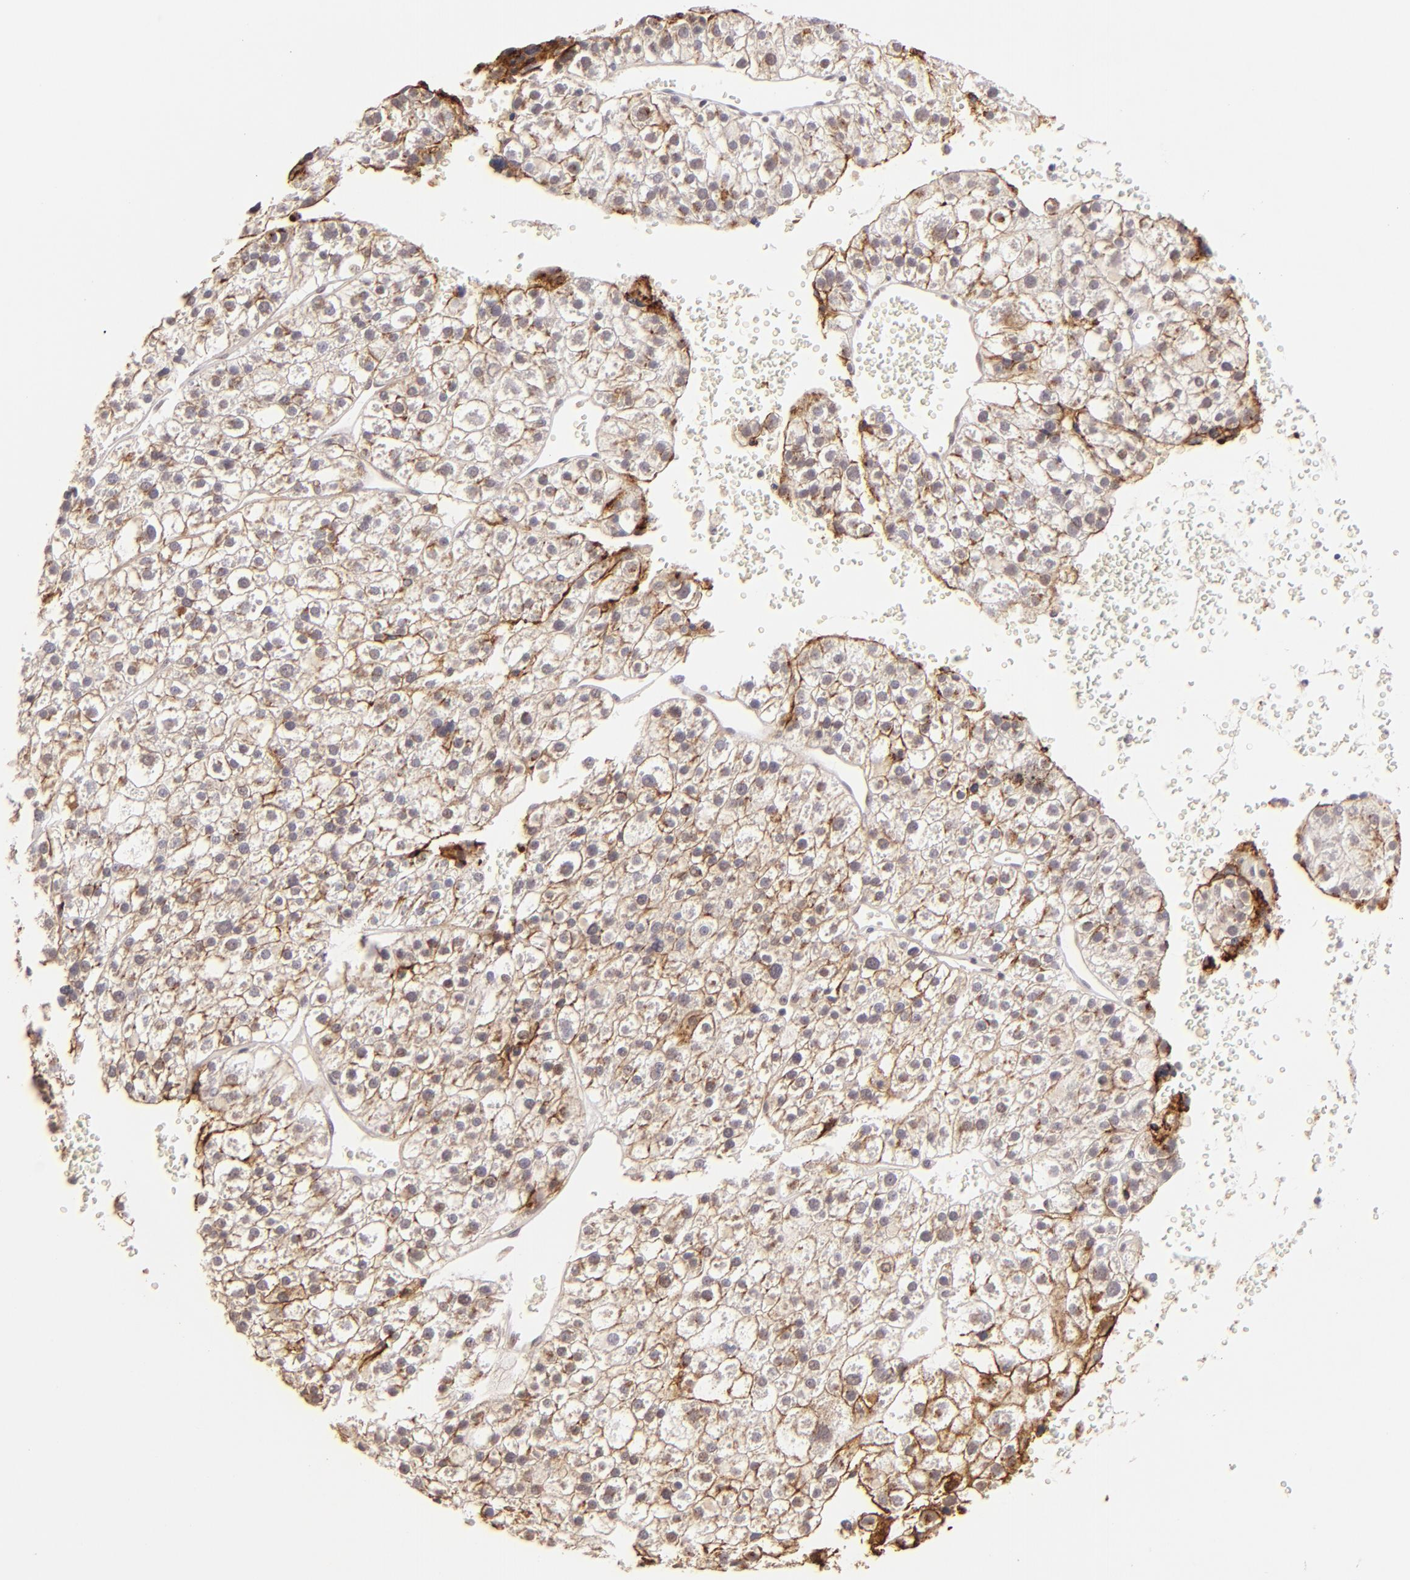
{"staining": {"intensity": "weak", "quantity": ">75%", "location": "cytoplasmic/membranous"}, "tissue": "liver cancer", "cell_type": "Tumor cells", "image_type": "cancer", "snomed": [{"axis": "morphology", "description": "Carcinoma, Hepatocellular, NOS"}, {"axis": "topography", "description": "Liver"}], "caption": "The immunohistochemical stain shows weak cytoplasmic/membranous expression in tumor cells of liver cancer tissue.", "gene": "CLDN1", "patient": {"sex": "female", "age": 85}}